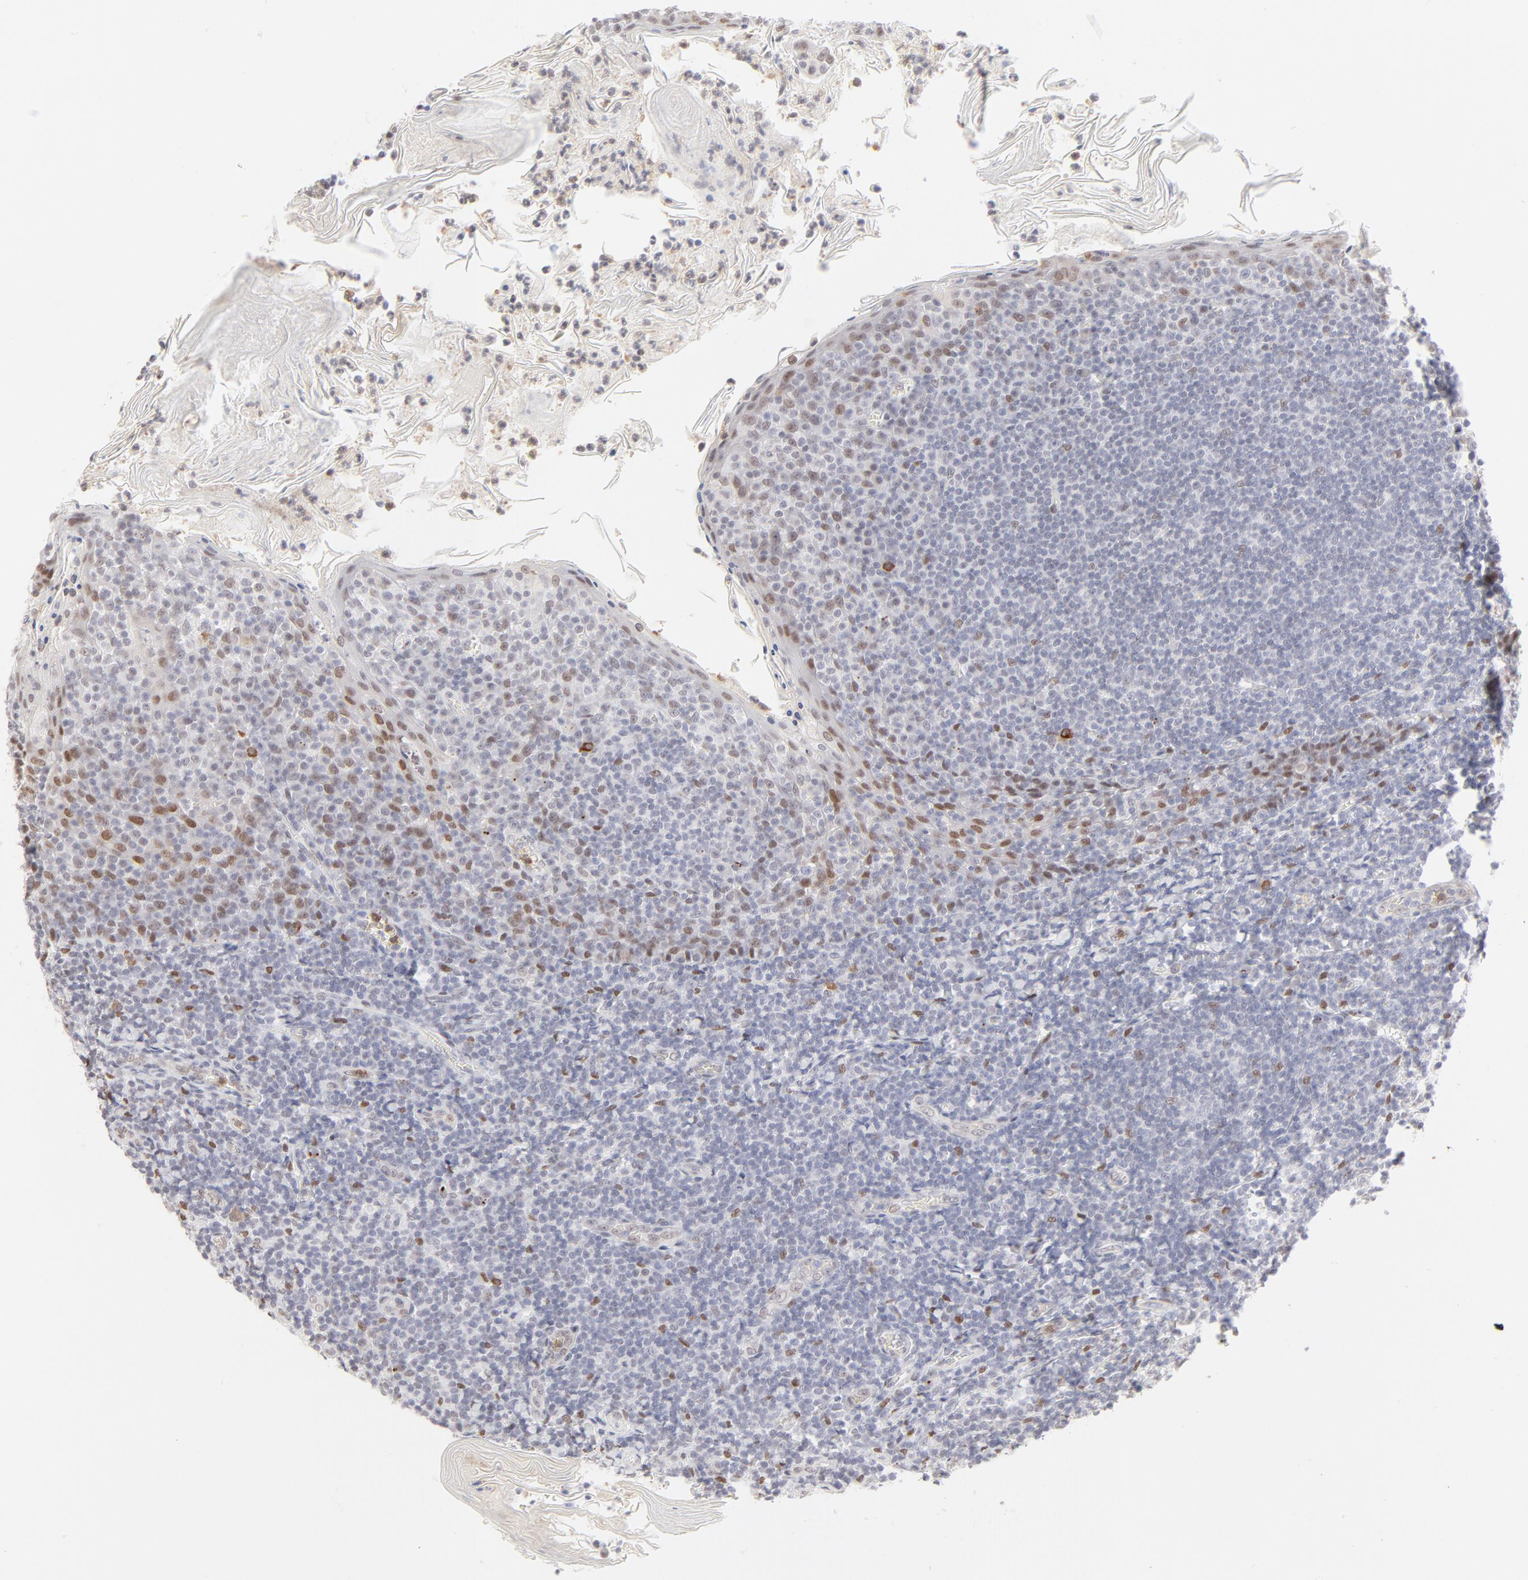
{"staining": {"intensity": "weak", "quantity": "<25%", "location": "nuclear"}, "tissue": "tonsil", "cell_type": "Germinal center cells", "image_type": "normal", "snomed": [{"axis": "morphology", "description": "Normal tissue, NOS"}, {"axis": "topography", "description": "Tonsil"}], "caption": "This is a photomicrograph of immunohistochemistry staining of benign tonsil, which shows no expression in germinal center cells. (Stains: DAB (3,3'-diaminobenzidine) immunohistochemistry (IHC) with hematoxylin counter stain, Microscopy: brightfield microscopy at high magnification).", "gene": "PBX1", "patient": {"sex": "male", "age": 31}}